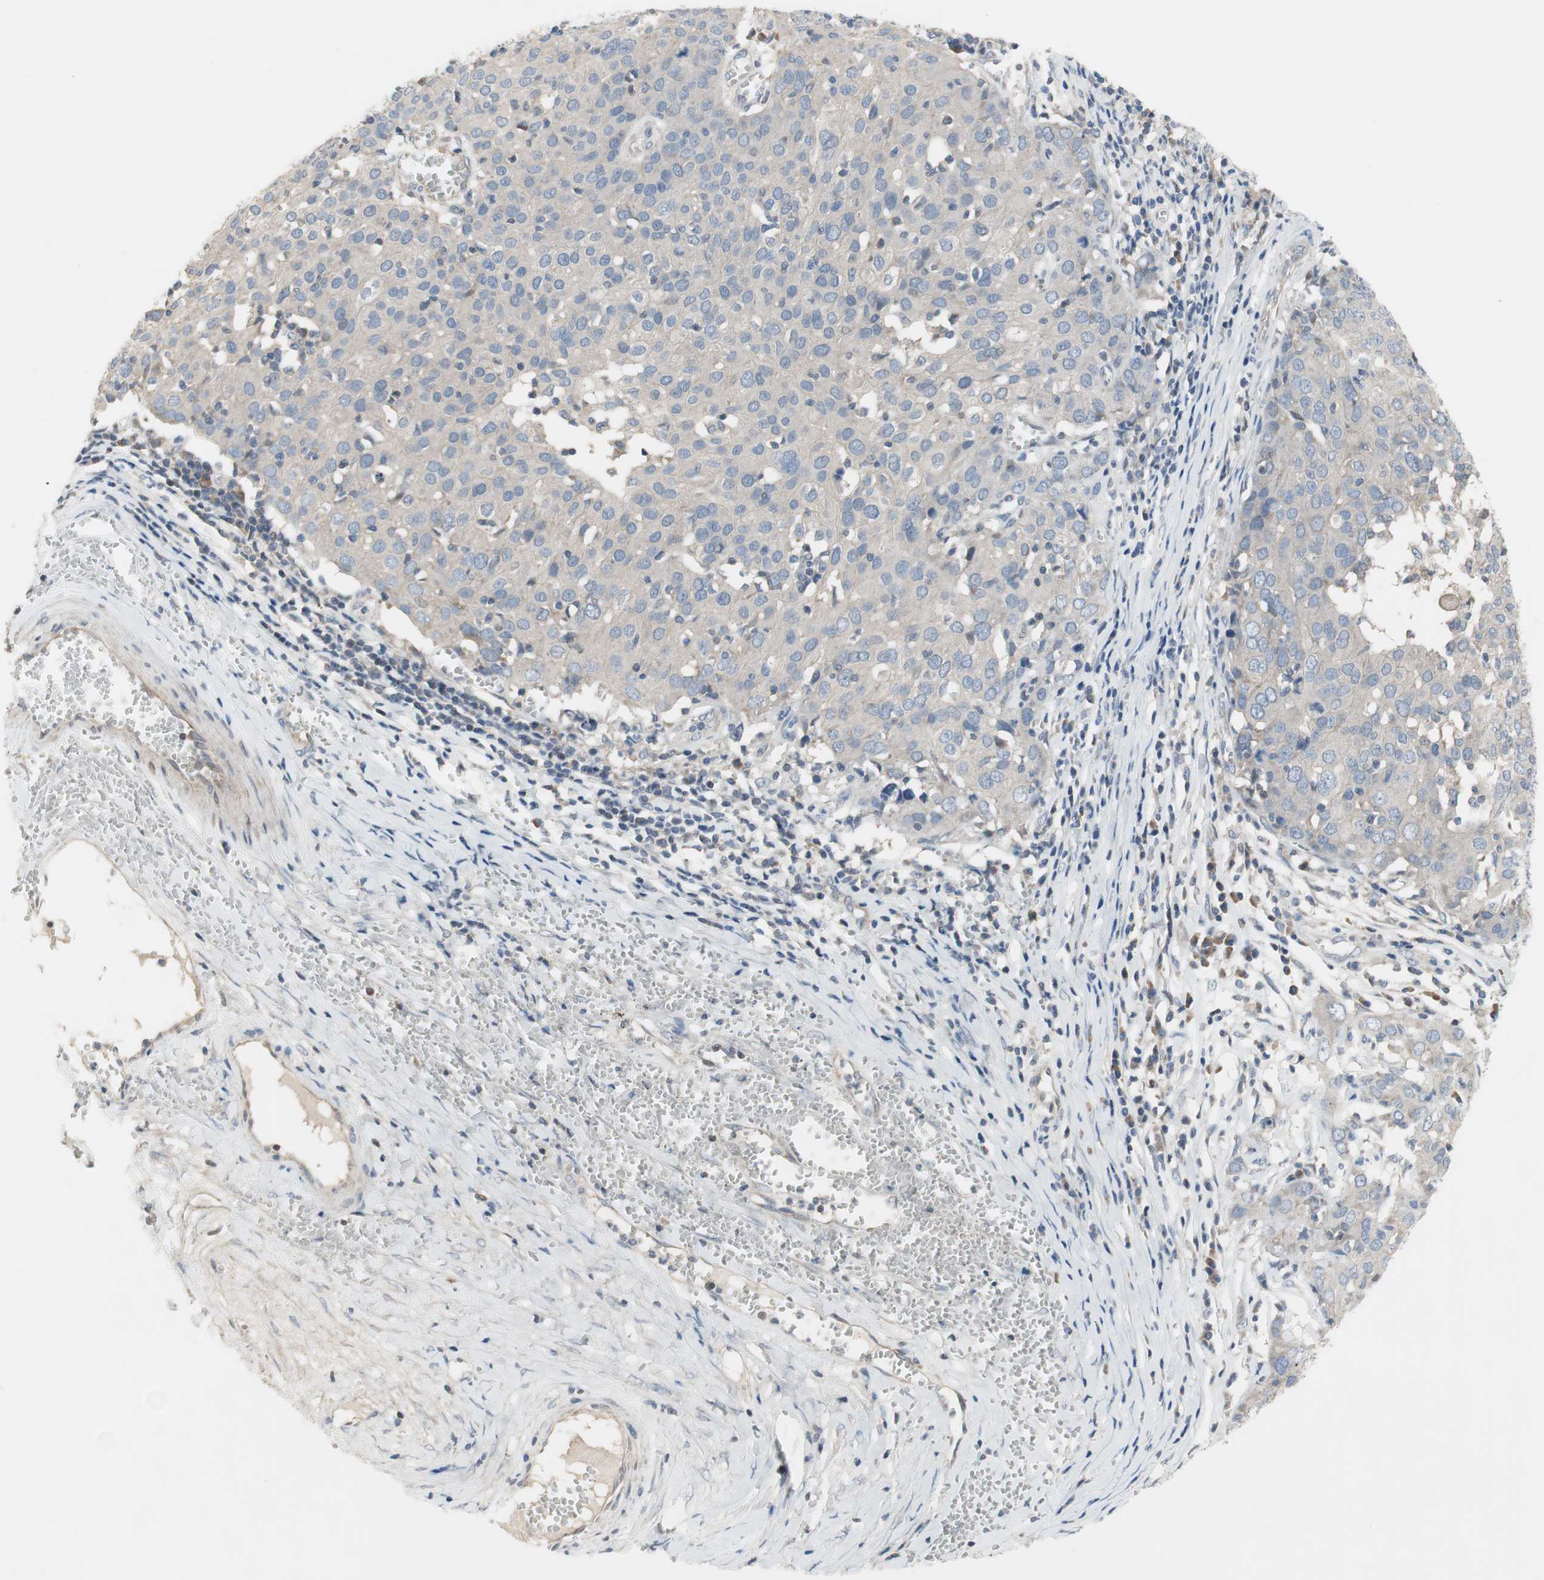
{"staining": {"intensity": "negative", "quantity": "none", "location": "none"}, "tissue": "ovarian cancer", "cell_type": "Tumor cells", "image_type": "cancer", "snomed": [{"axis": "morphology", "description": "Carcinoma, endometroid"}, {"axis": "topography", "description": "Ovary"}], "caption": "A photomicrograph of ovarian endometroid carcinoma stained for a protein demonstrates no brown staining in tumor cells. (IHC, brightfield microscopy, high magnification).", "gene": "TACR3", "patient": {"sex": "female", "age": 50}}